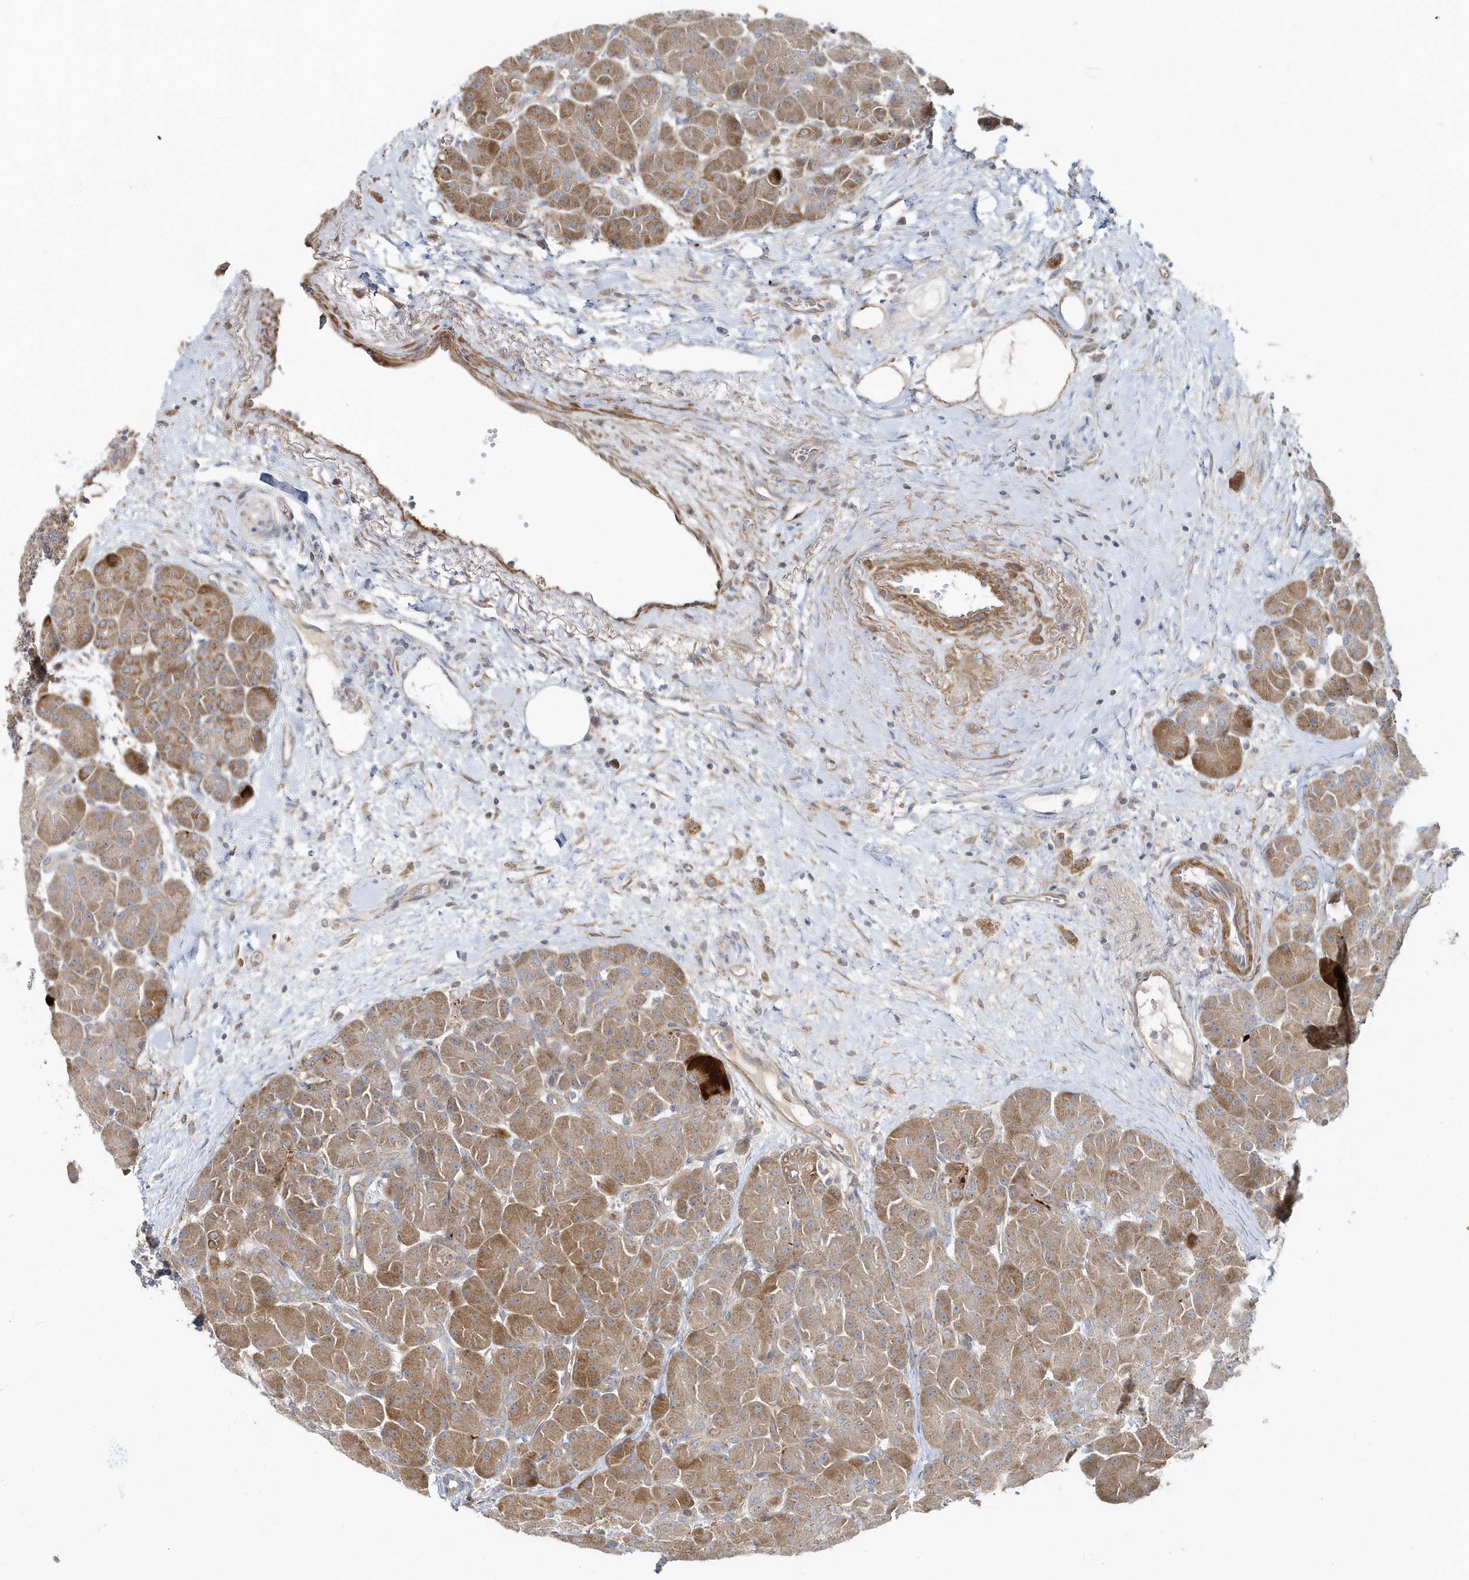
{"staining": {"intensity": "moderate", "quantity": ">75%", "location": "cytoplasmic/membranous"}, "tissue": "pancreas", "cell_type": "Exocrine glandular cells", "image_type": "normal", "snomed": [{"axis": "morphology", "description": "Normal tissue, NOS"}, {"axis": "topography", "description": "Pancreas"}], "caption": "The micrograph reveals a brown stain indicating the presence of a protein in the cytoplasmic/membranous of exocrine glandular cells in pancreas.", "gene": "LEXM", "patient": {"sex": "male", "age": 66}}